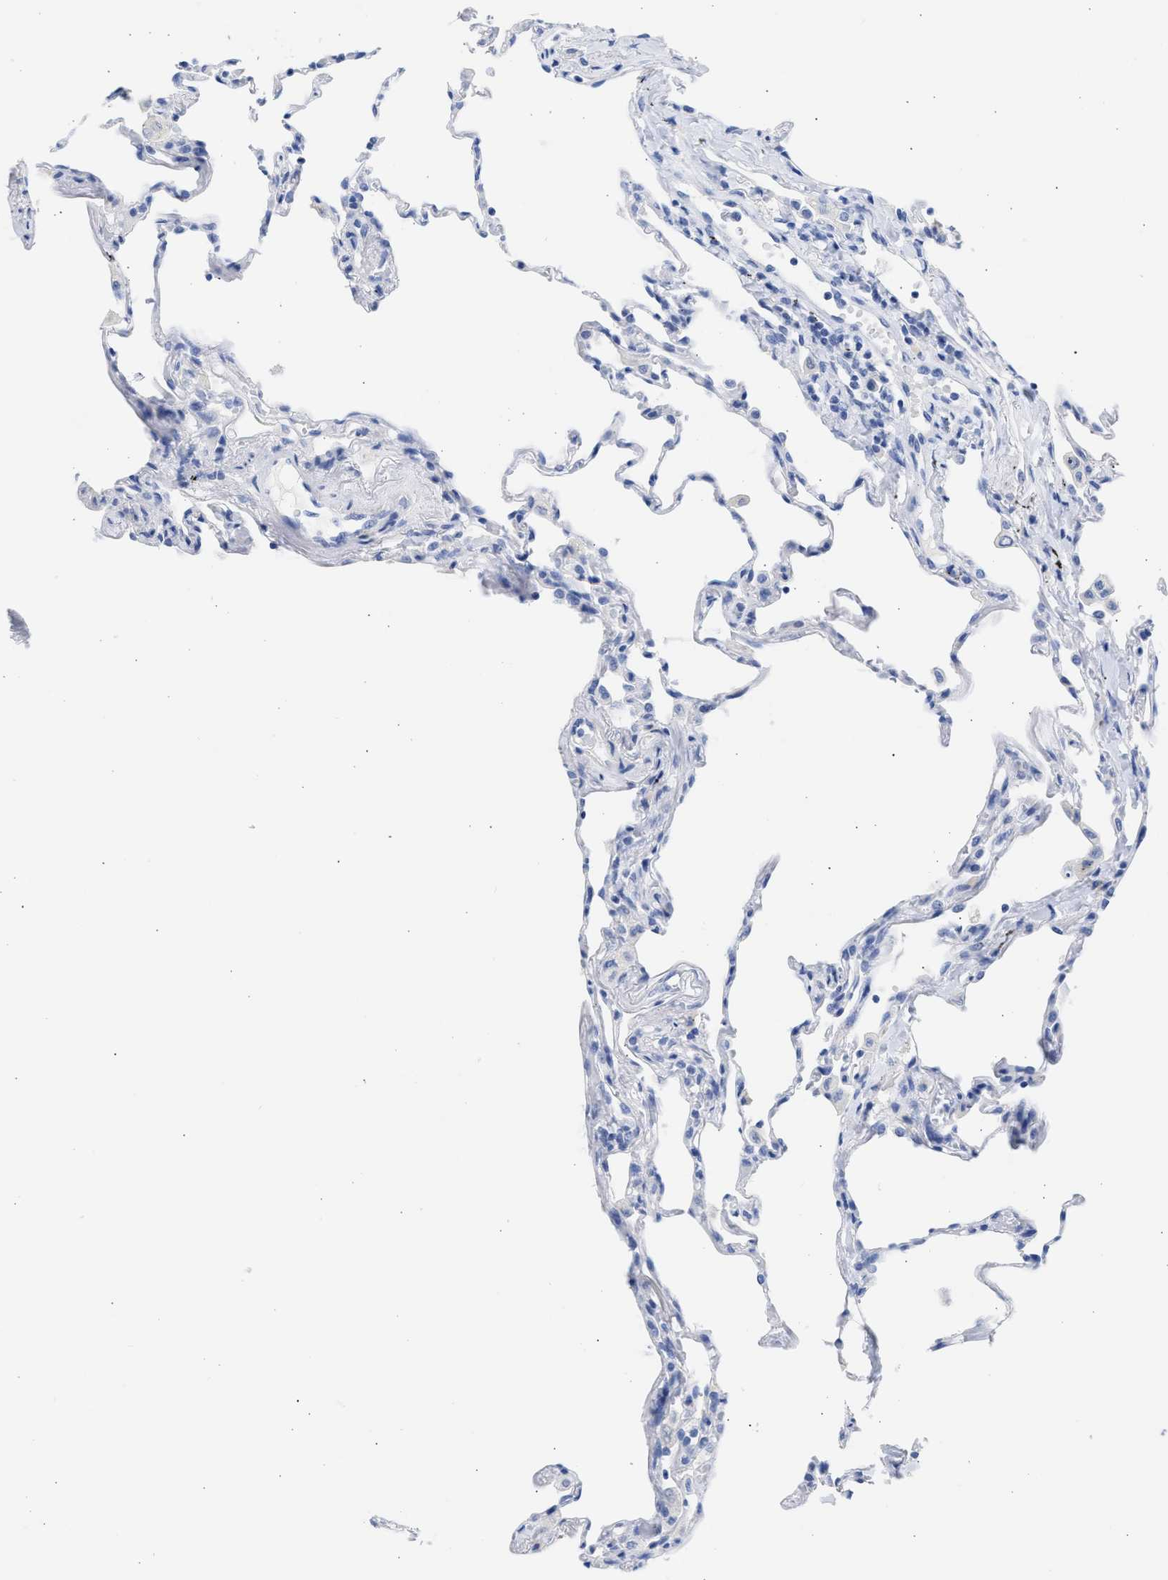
{"staining": {"intensity": "negative", "quantity": "none", "location": "none"}, "tissue": "lung", "cell_type": "Alveolar cells", "image_type": "normal", "snomed": [{"axis": "morphology", "description": "Normal tissue, NOS"}, {"axis": "topography", "description": "Lung"}], "caption": "This is an immunohistochemistry (IHC) image of benign human lung. There is no staining in alveolar cells.", "gene": "NCAM1", "patient": {"sex": "male", "age": 59}}